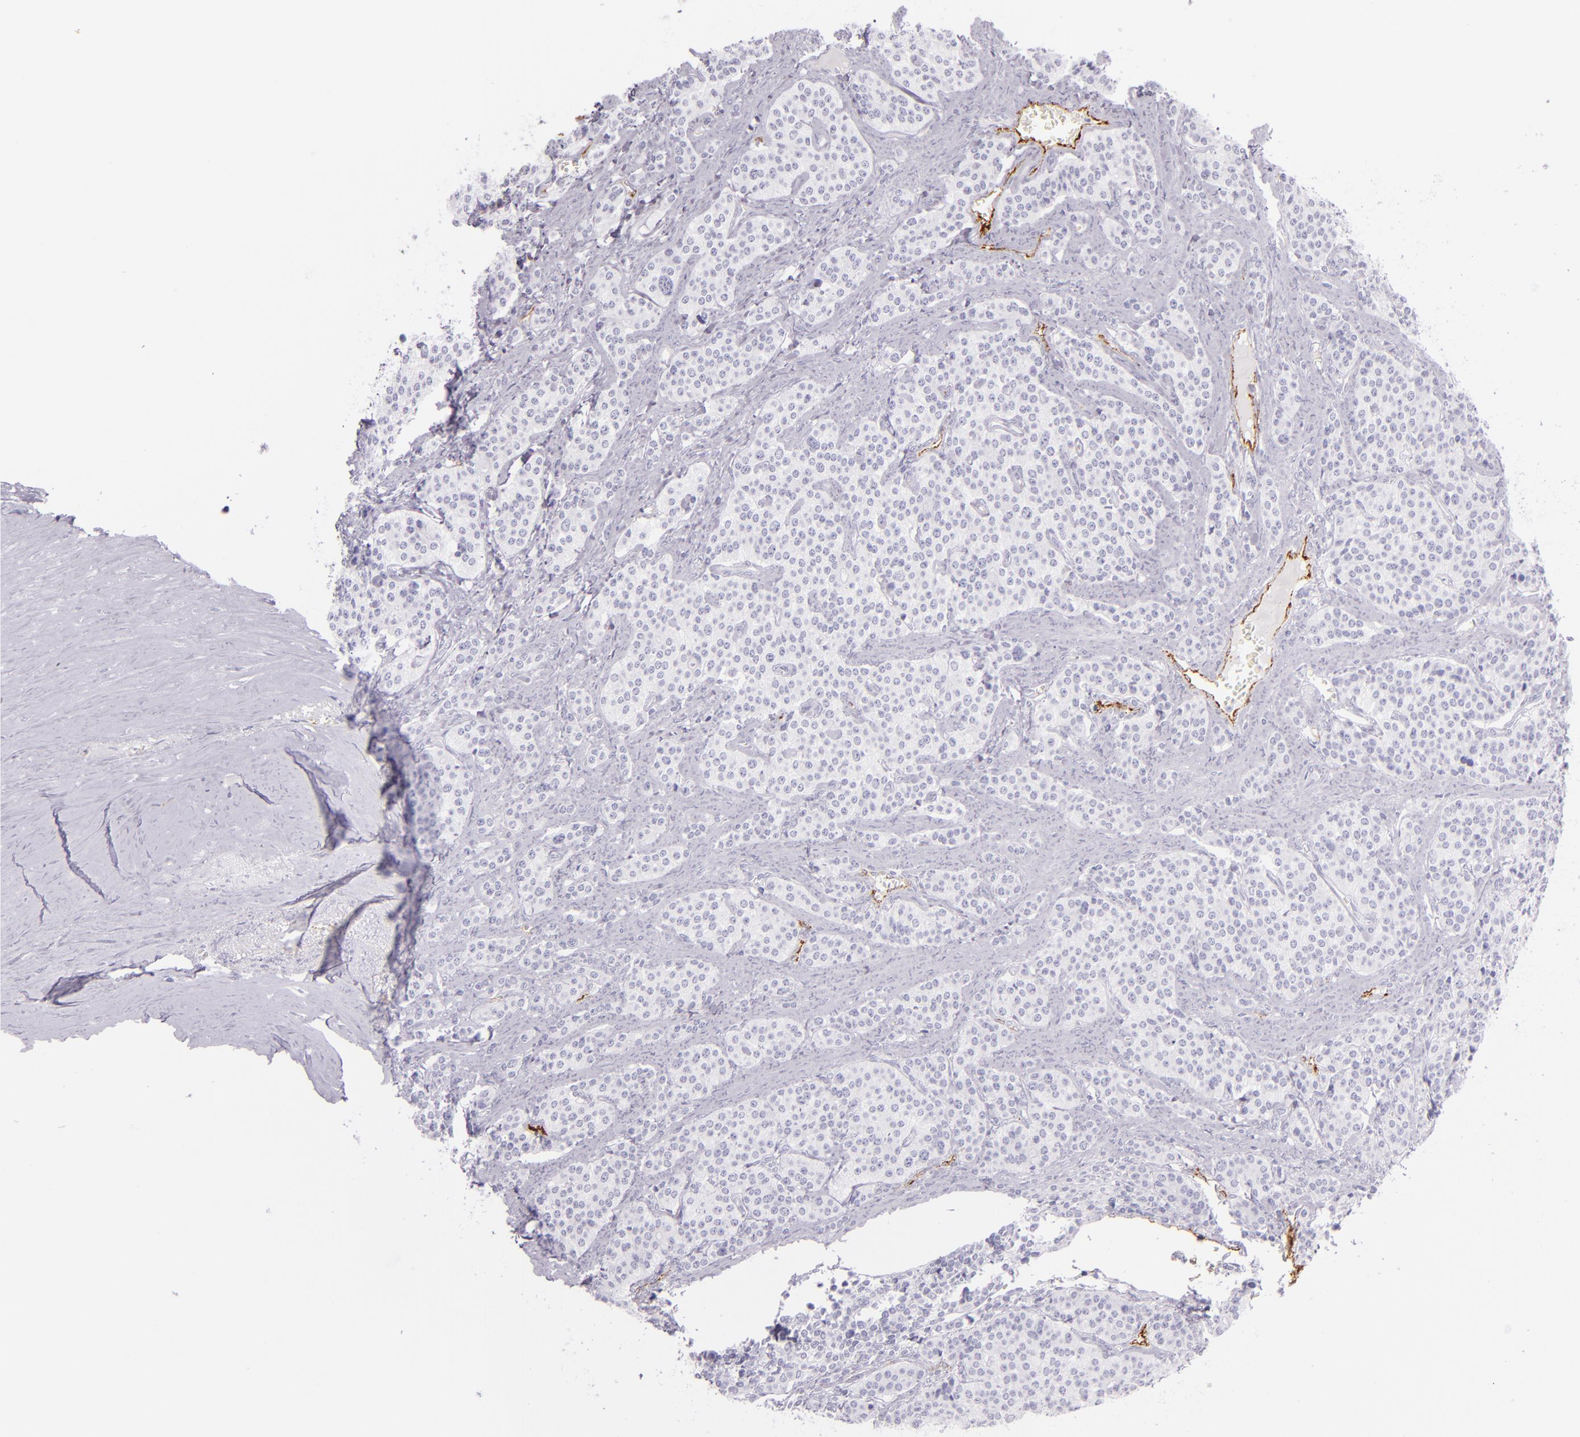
{"staining": {"intensity": "negative", "quantity": "none", "location": "none"}, "tissue": "carcinoid", "cell_type": "Tumor cells", "image_type": "cancer", "snomed": [{"axis": "morphology", "description": "Carcinoid, malignant, NOS"}, {"axis": "topography", "description": "Small intestine"}], "caption": "An IHC histopathology image of carcinoid is shown. There is no staining in tumor cells of carcinoid.", "gene": "SELP", "patient": {"sex": "male", "age": 63}}